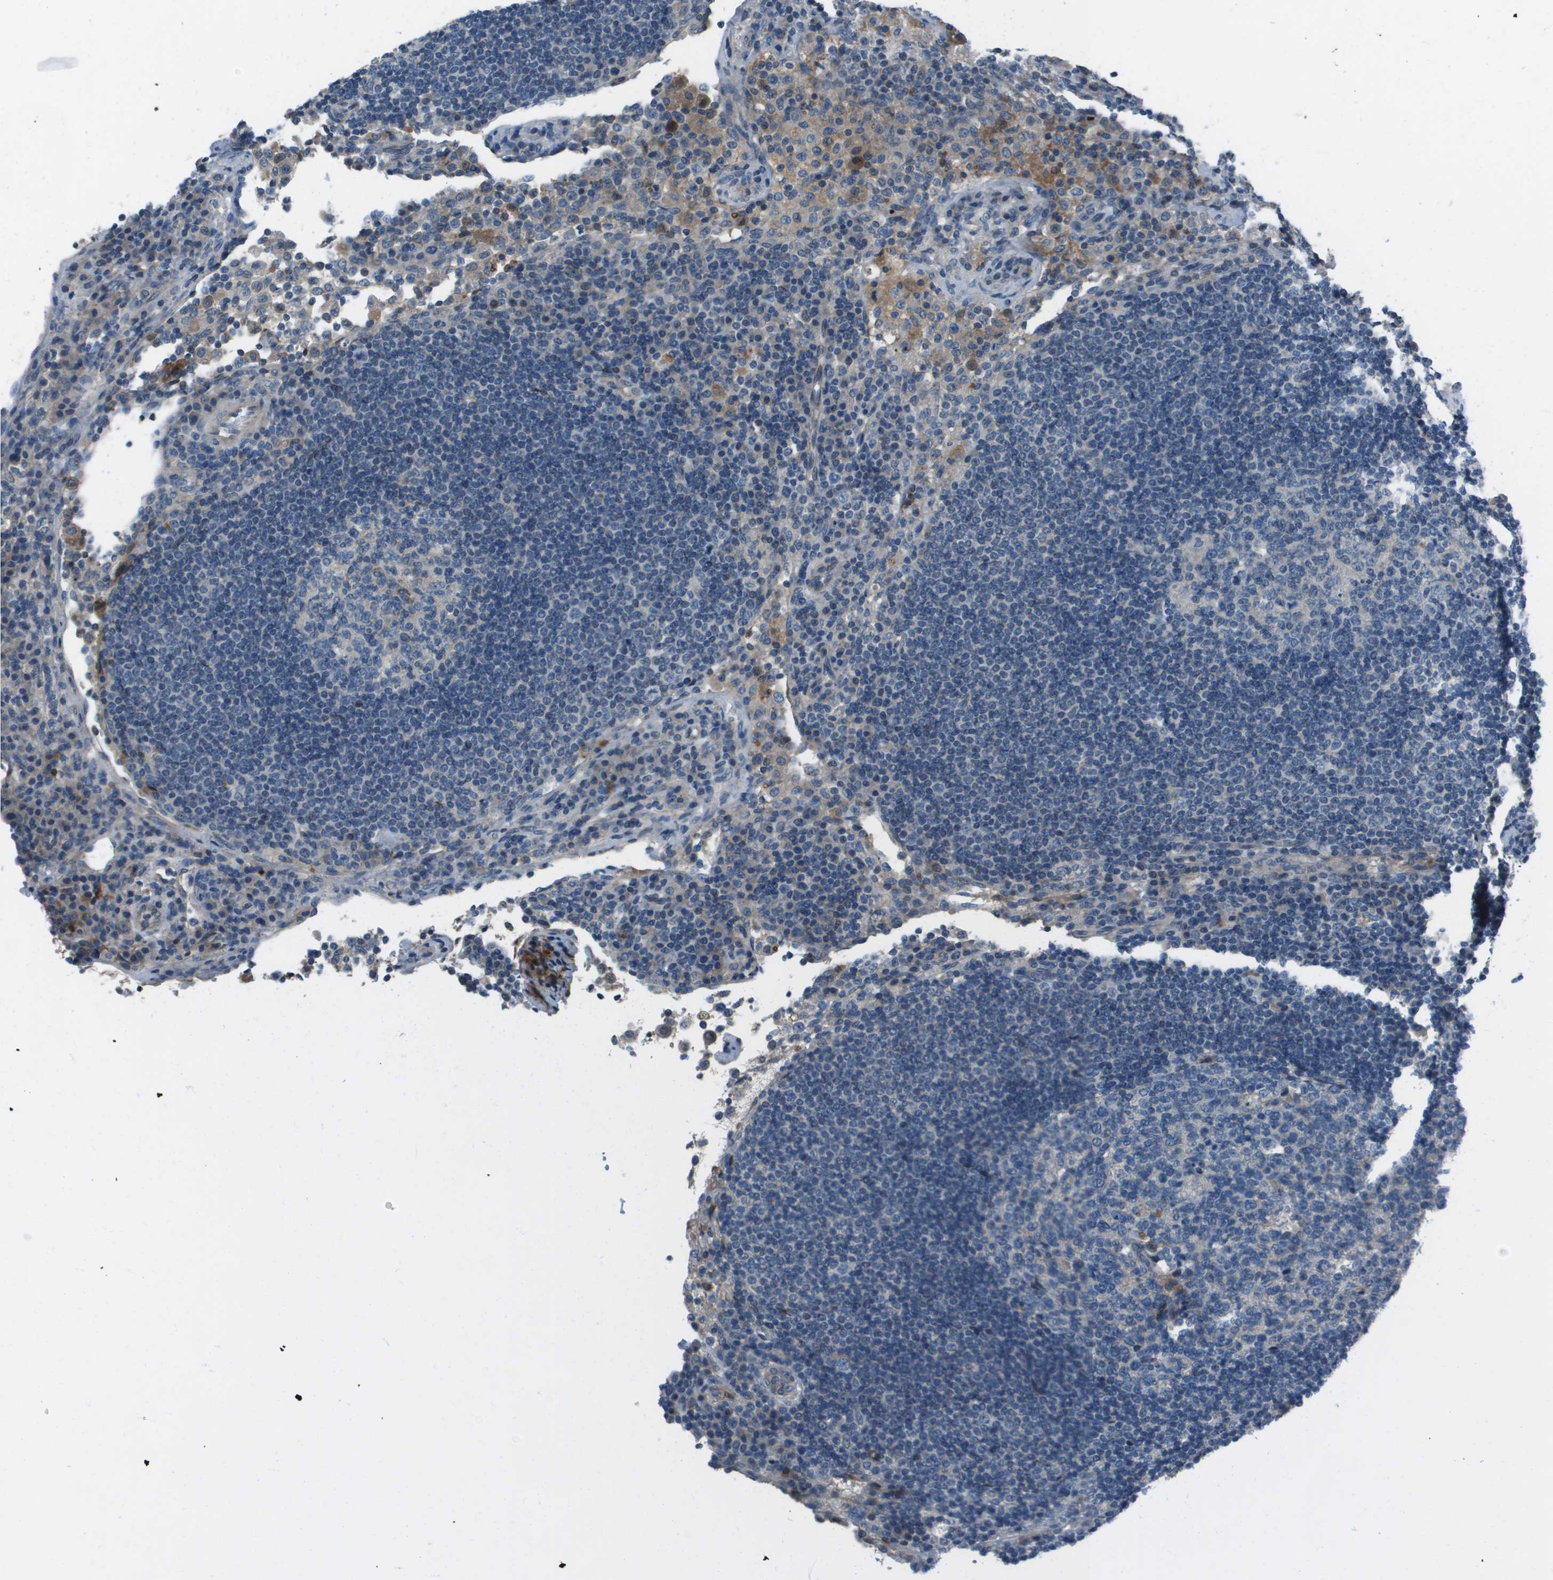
{"staining": {"intensity": "negative", "quantity": "none", "location": "none"}, "tissue": "lymph node", "cell_type": "Germinal center cells", "image_type": "normal", "snomed": [{"axis": "morphology", "description": "Normal tissue, NOS"}, {"axis": "topography", "description": "Lymph node"}], "caption": "DAB (3,3'-diaminobenzidine) immunohistochemical staining of normal lymph node exhibits no significant expression in germinal center cells. (Brightfield microscopy of DAB immunohistochemistry at high magnification).", "gene": "PCOLCE", "patient": {"sex": "female", "age": 53}}